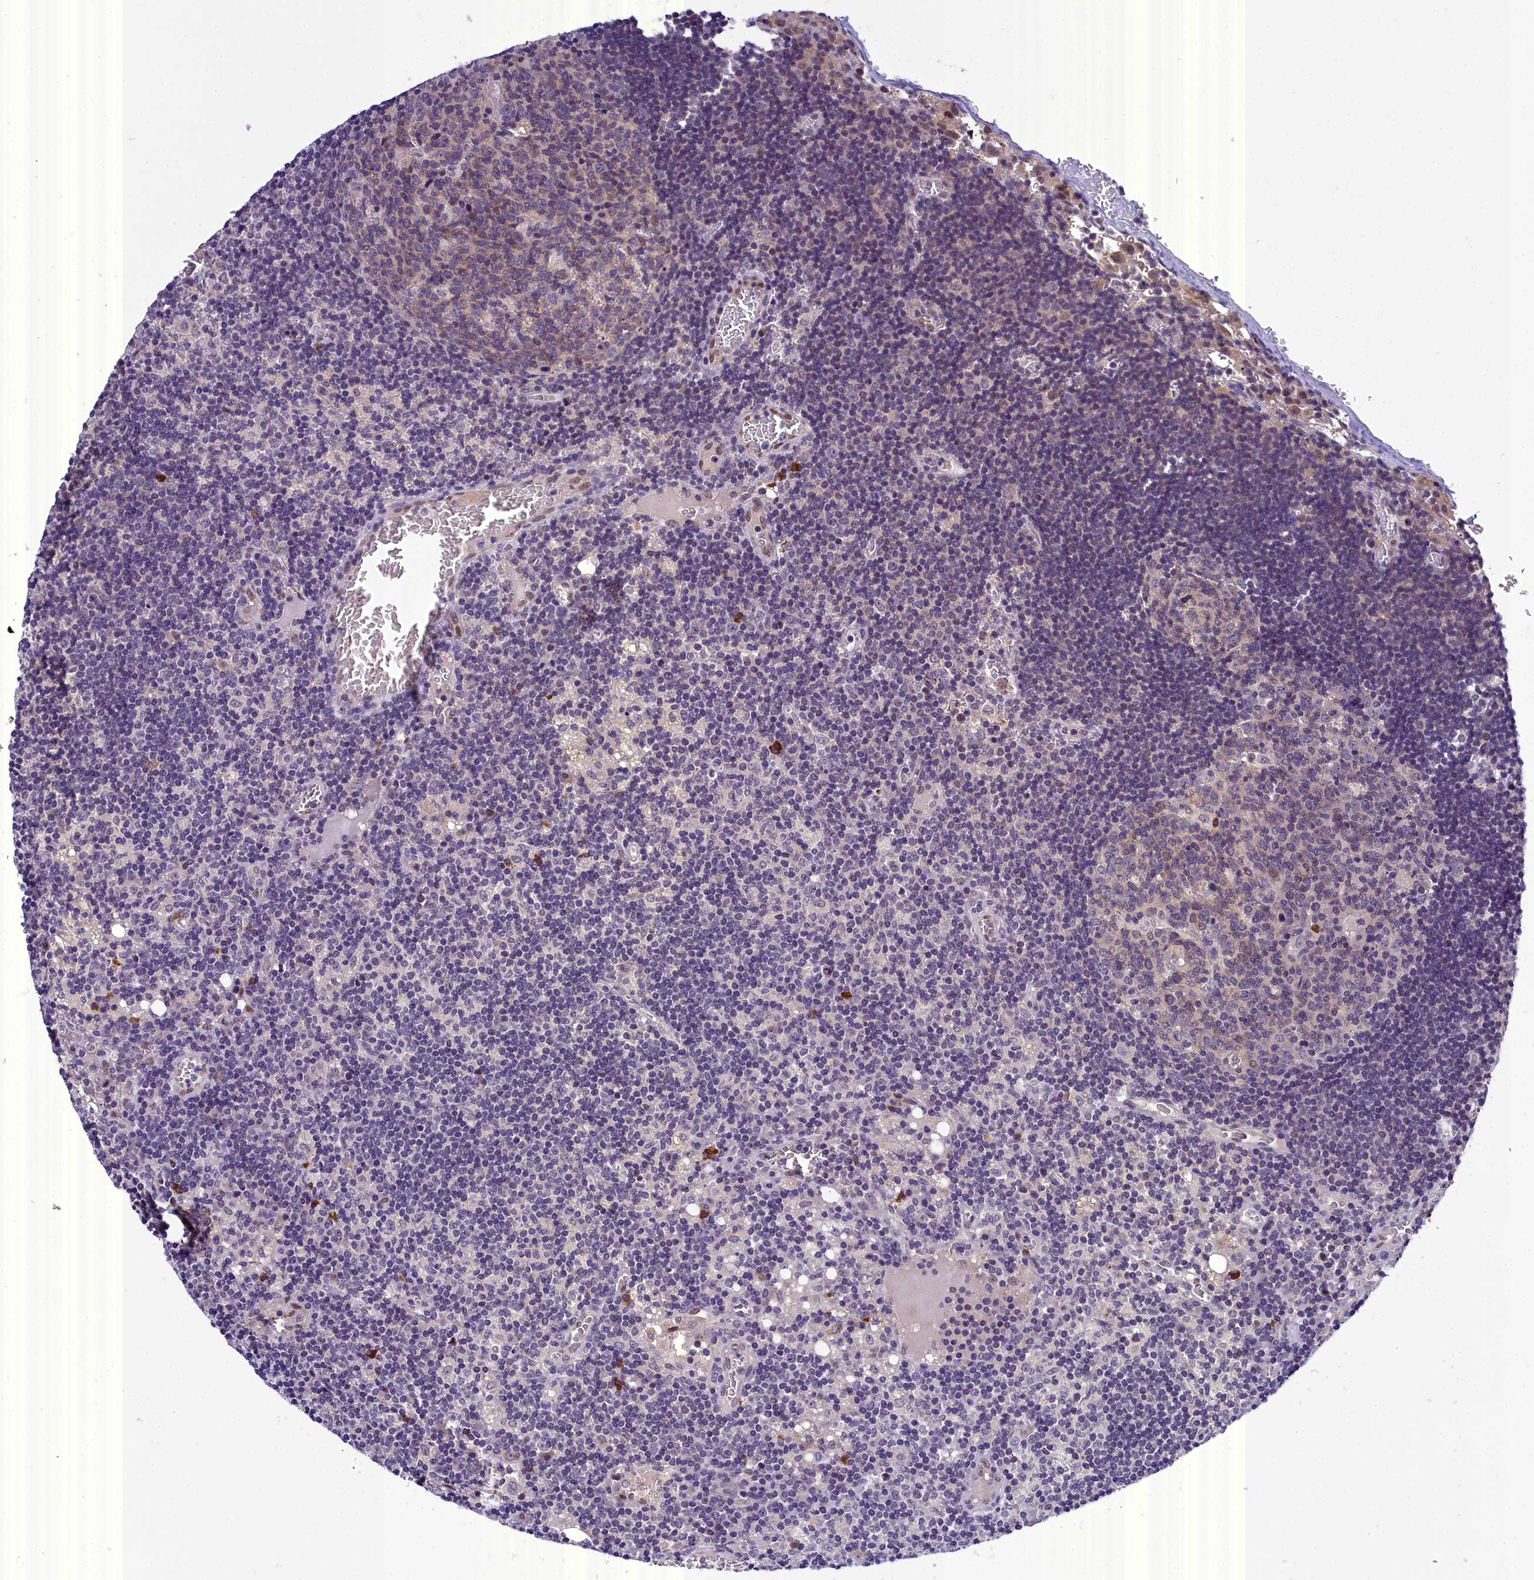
{"staining": {"intensity": "weak", "quantity": "<25%", "location": "cytoplasmic/membranous"}, "tissue": "lymph node", "cell_type": "Germinal center cells", "image_type": "normal", "snomed": [{"axis": "morphology", "description": "Normal tissue, NOS"}, {"axis": "topography", "description": "Lymph node"}], "caption": "Protein analysis of normal lymph node reveals no significant staining in germinal center cells. (Immunohistochemistry (ihc), brightfield microscopy, high magnification).", "gene": "ENKD1", "patient": {"sex": "female", "age": 73}}